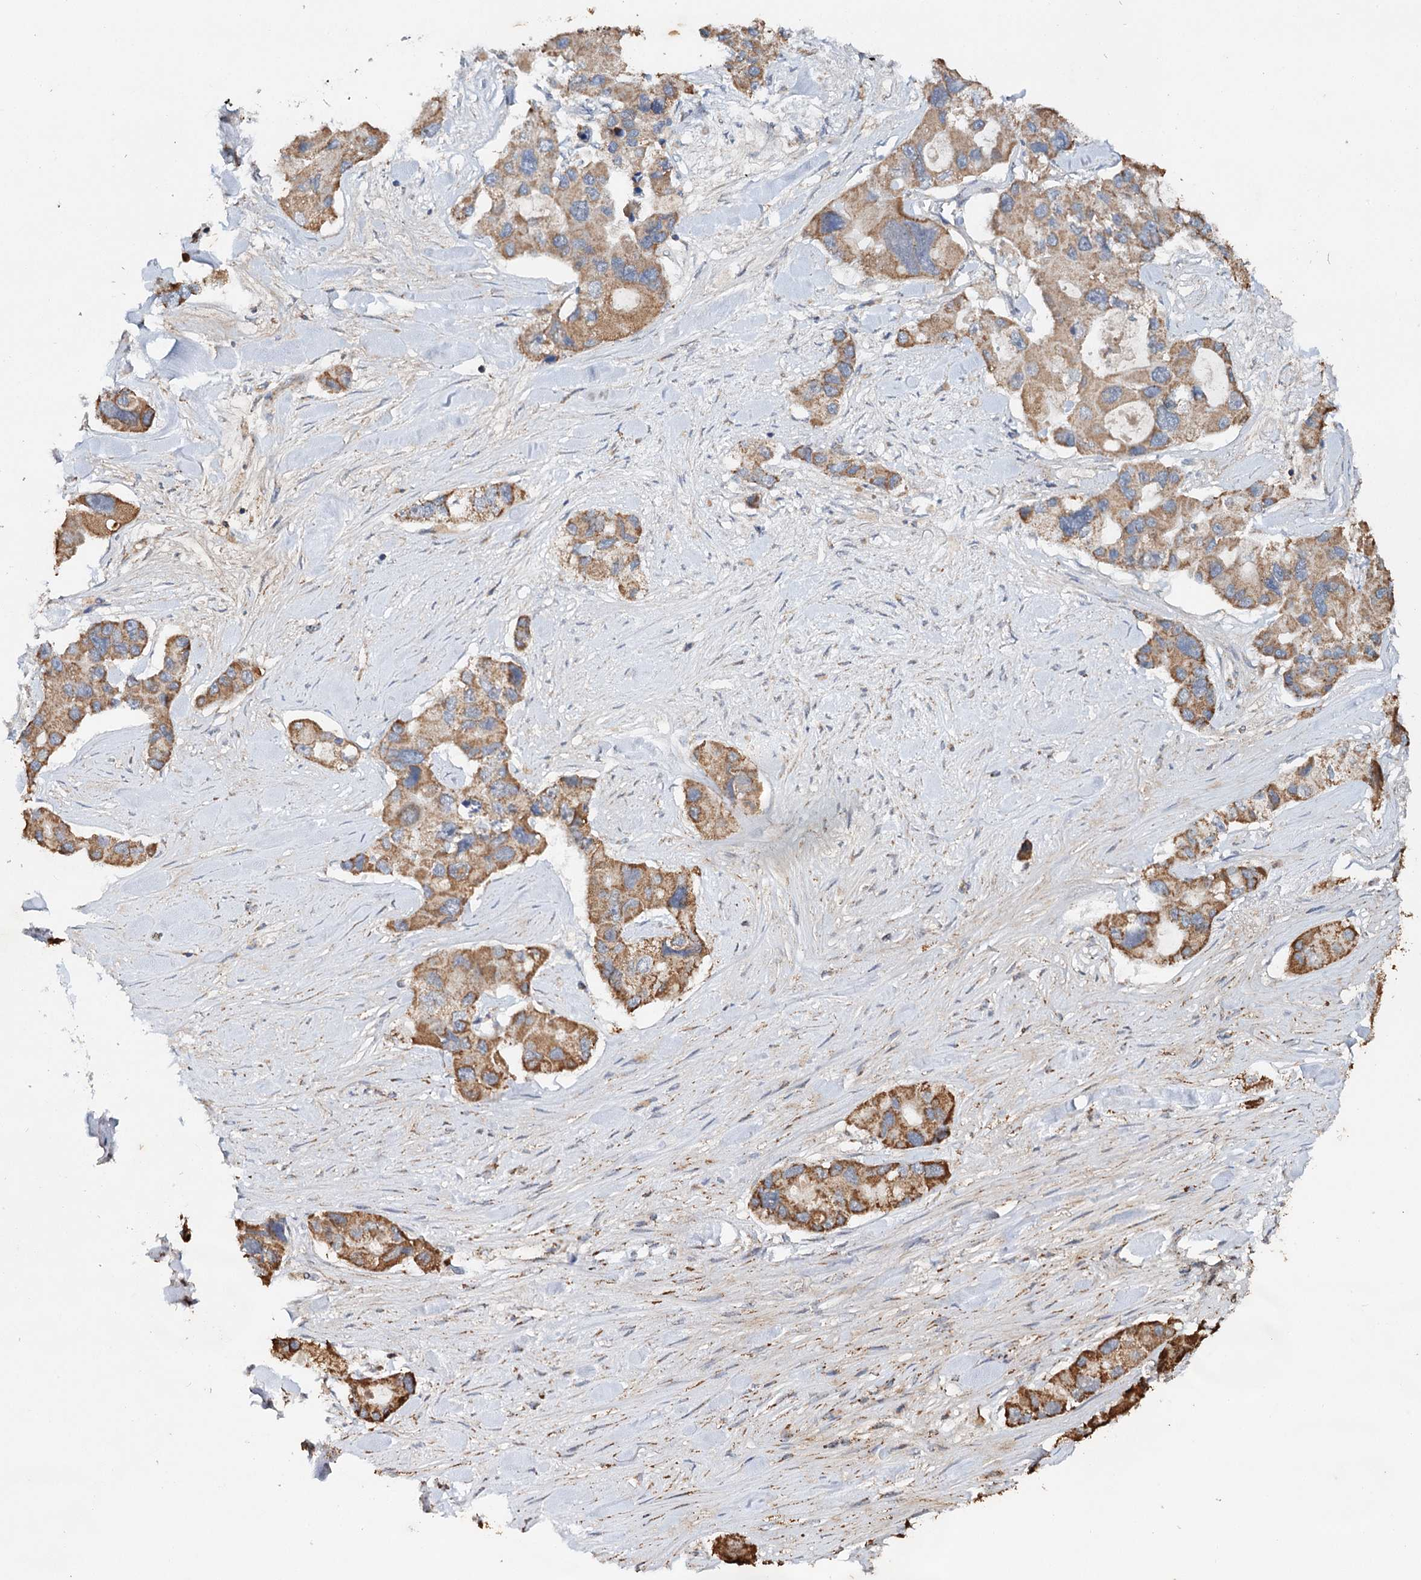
{"staining": {"intensity": "moderate", "quantity": "25%-75%", "location": "cytoplasmic/membranous"}, "tissue": "lung cancer", "cell_type": "Tumor cells", "image_type": "cancer", "snomed": [{"axis": "morphology", "description": "Adenocarcinoma, NOS"}, {"axis": "topography", "description": "Lung"}], "caption": "Moderate cytoplasmic/membranous staining for a protein is present in about 25%-75% of tumor cells of adenocarcinoma (lung) using IHC.", "gene": "PIK3CB", "patient": {"sex": "female", "age": 54}}